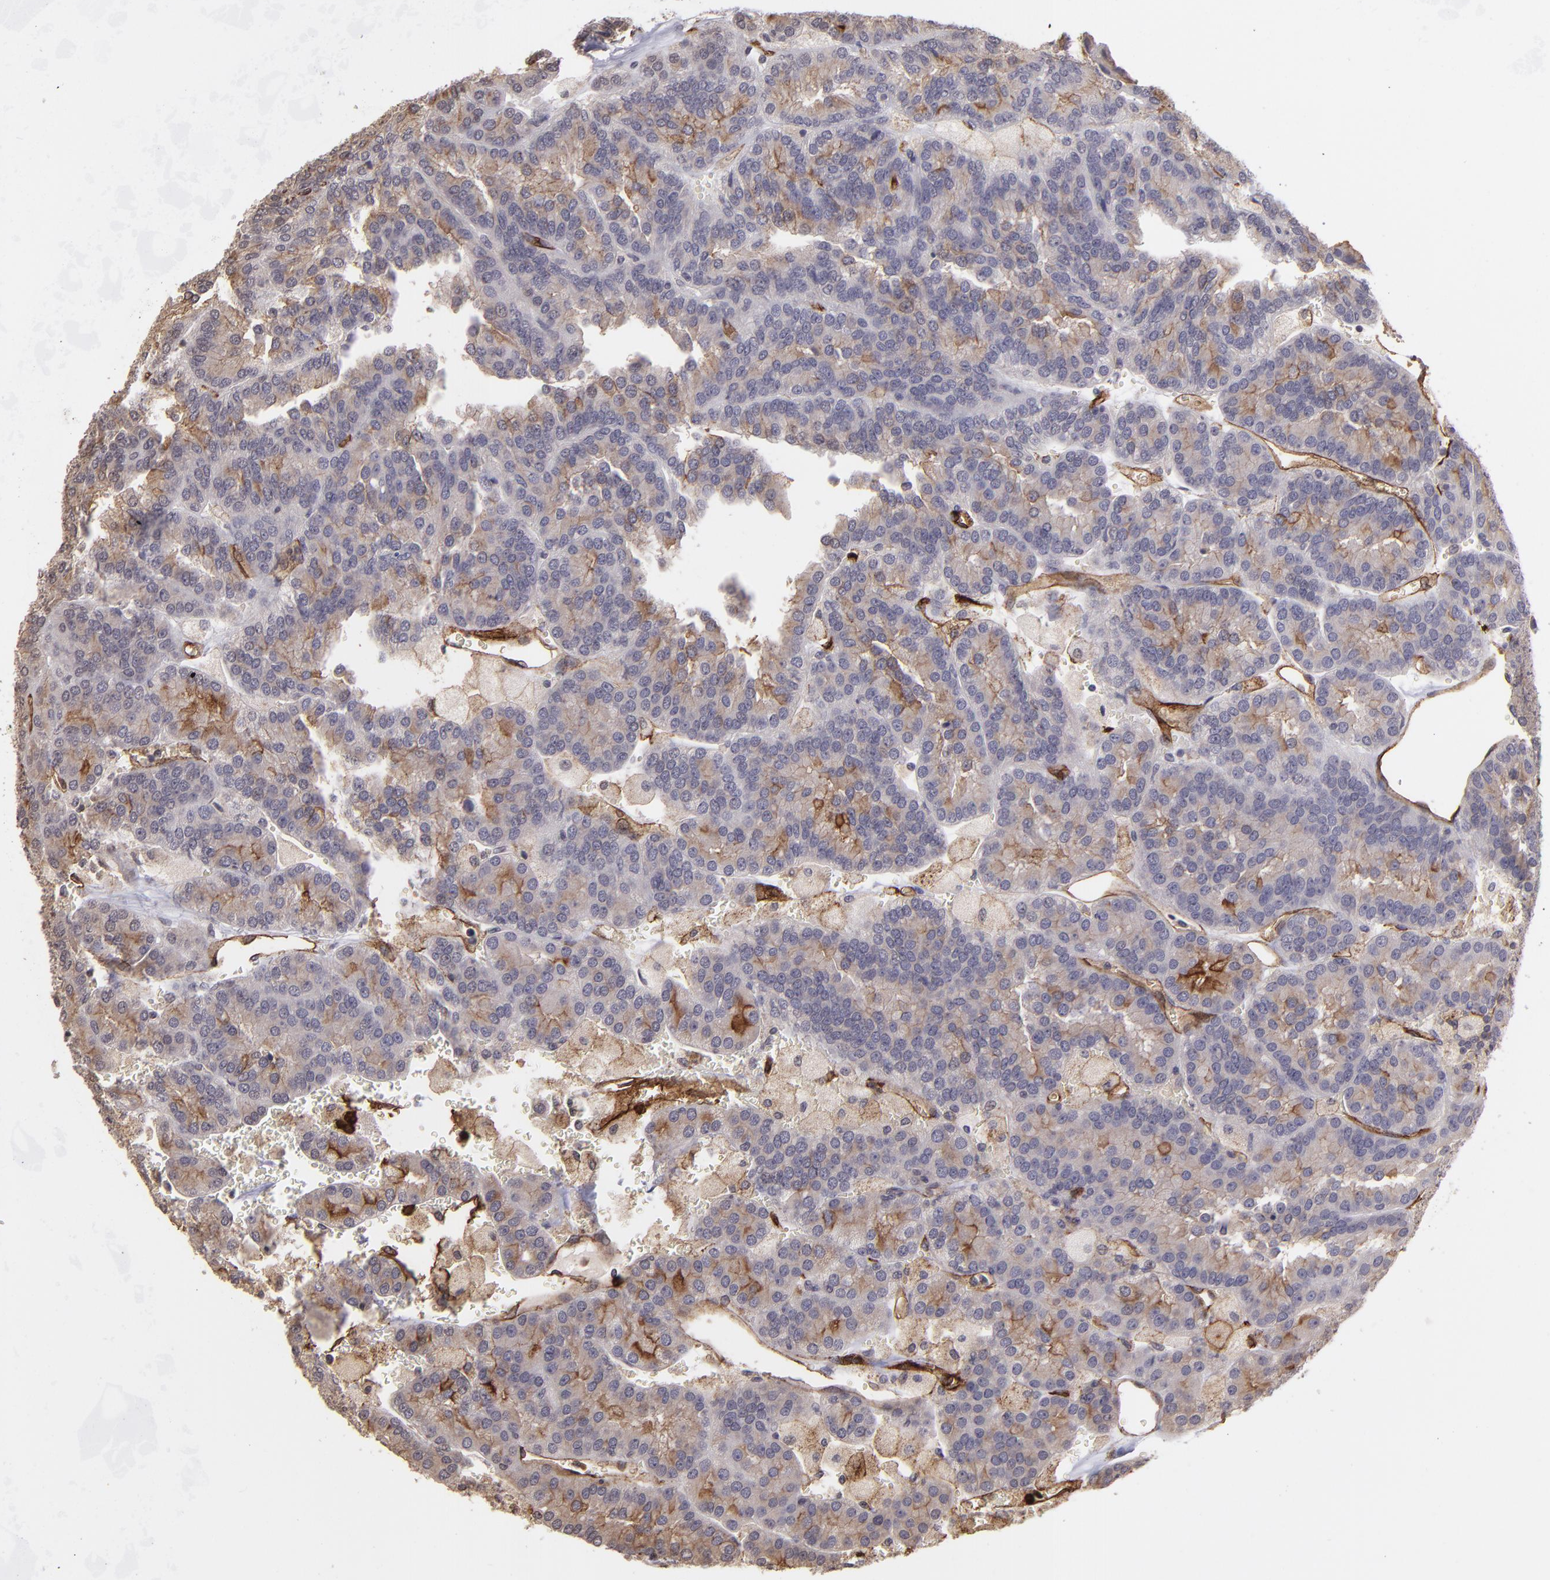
{"staining": {"intensity": "weak", "quantity": "25%-75%", "location": "cytoplasmic/membranous"}, "tissue": "renal cancer", "cell_type": "Tumor cells", "image_type": "cancer", "snomed": [{"axis": "morphology", "description": "Adenocarcinoma, NOS"}, {"axis": "topography", "description": "Kidney"}], "caption": "High-power microscopy captured an IHC photomicrograph of renal cancer (adenocarcinoma), revealing weak cytoplasmic/membranous staining in approximately 25%-75% of tumor cells. (DAB IHC with brightfield microscopy, high magnification).", "gene": "DYSF", "patient": {"sex": "male", "age": 46}}